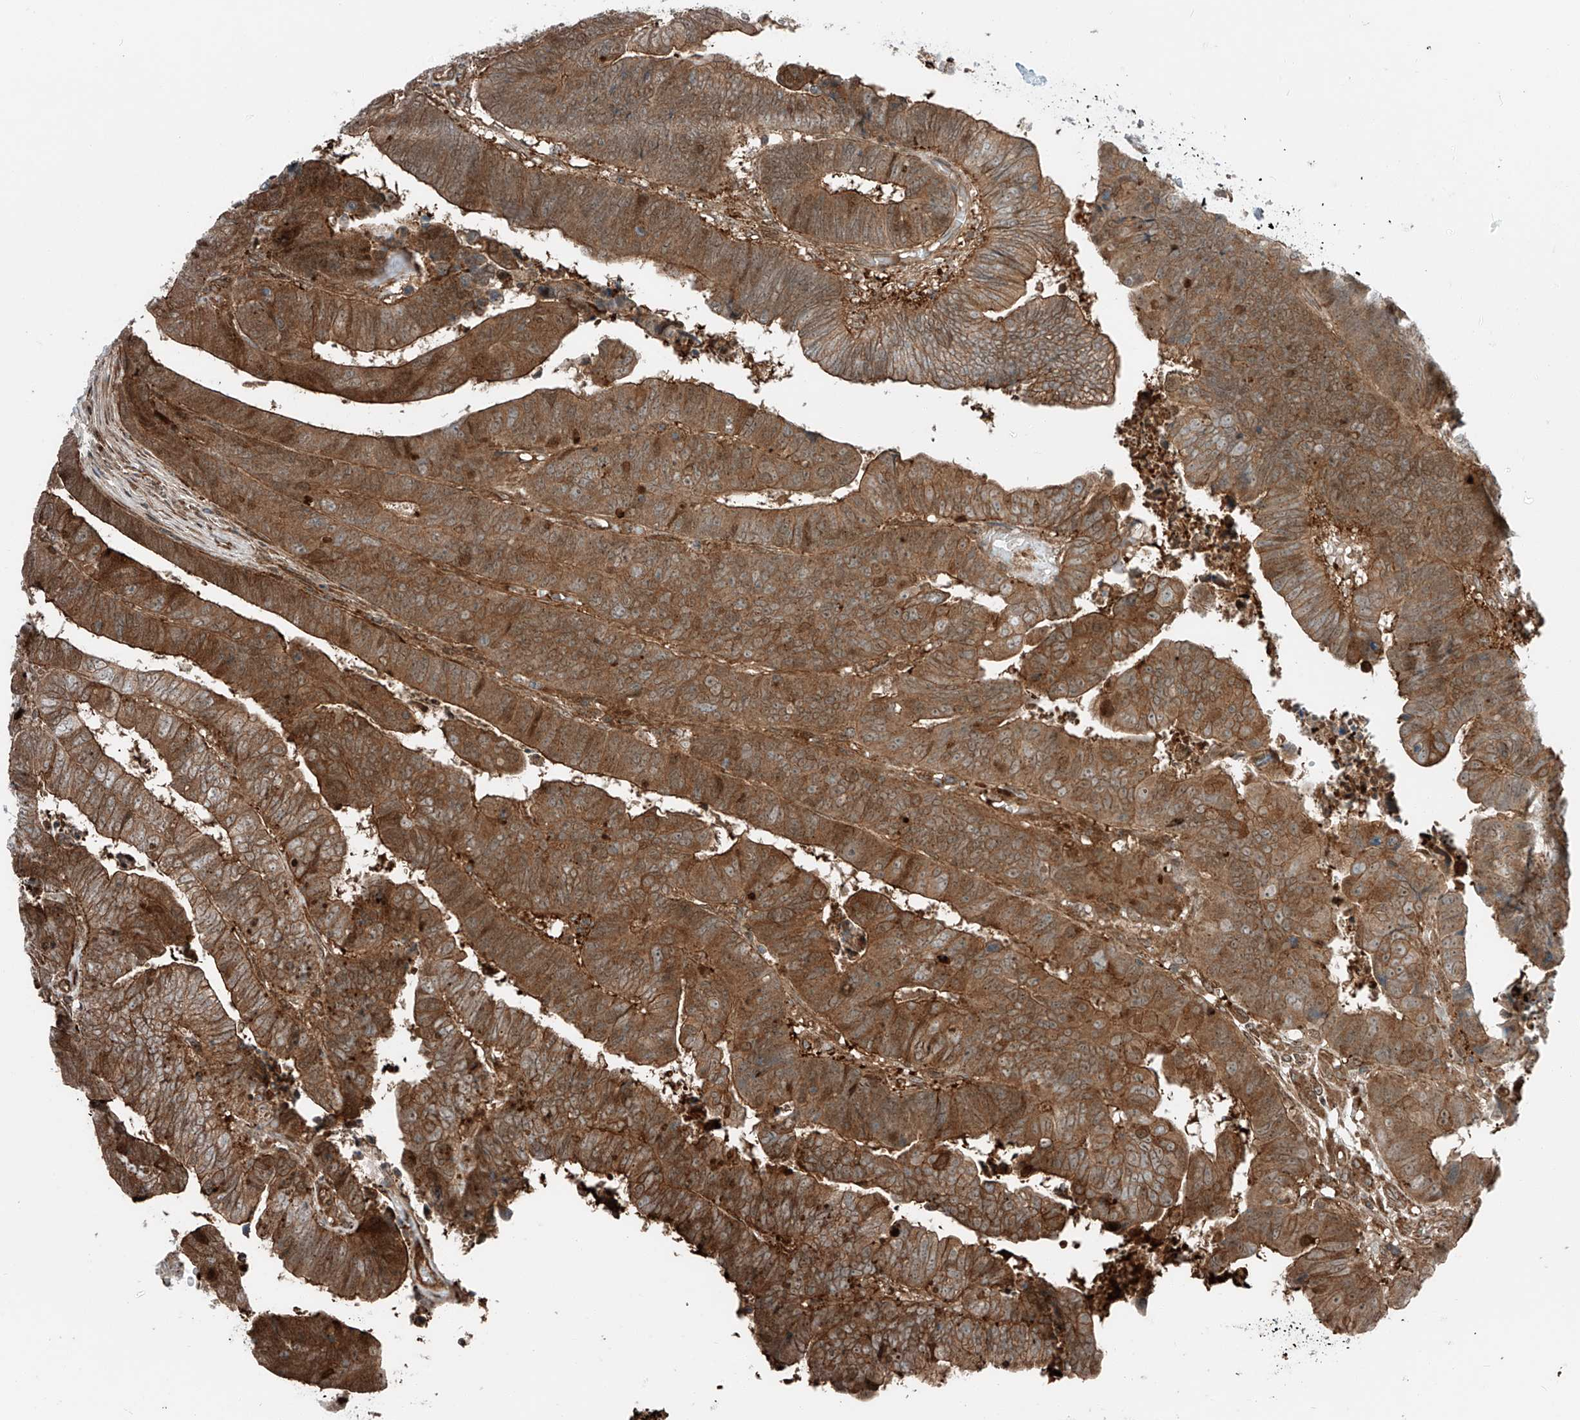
{"staining": {"intensity": "strong", "quantity": ">75%", "location": "cytoplasmic/membranous"}, "tissue": "colorectal cancer", "cell_type": "Tumor cells", "image_type": "cancer", "snomed": [{"axis": "morphology", "description": "Normal tissue, NOS"}, {"axis": "morphology", "description": "Adenocarcinoma, NOS"}, {"axis": "topography", "description": "Rectum"}], "caption": "A micrograph of human colorectal cancer stained for a protein exhibits strong cytoplasmic/membranous brown staining in tumor cells.", "gene": "USP48", "patient": {"sex": "female", "age": 65}}